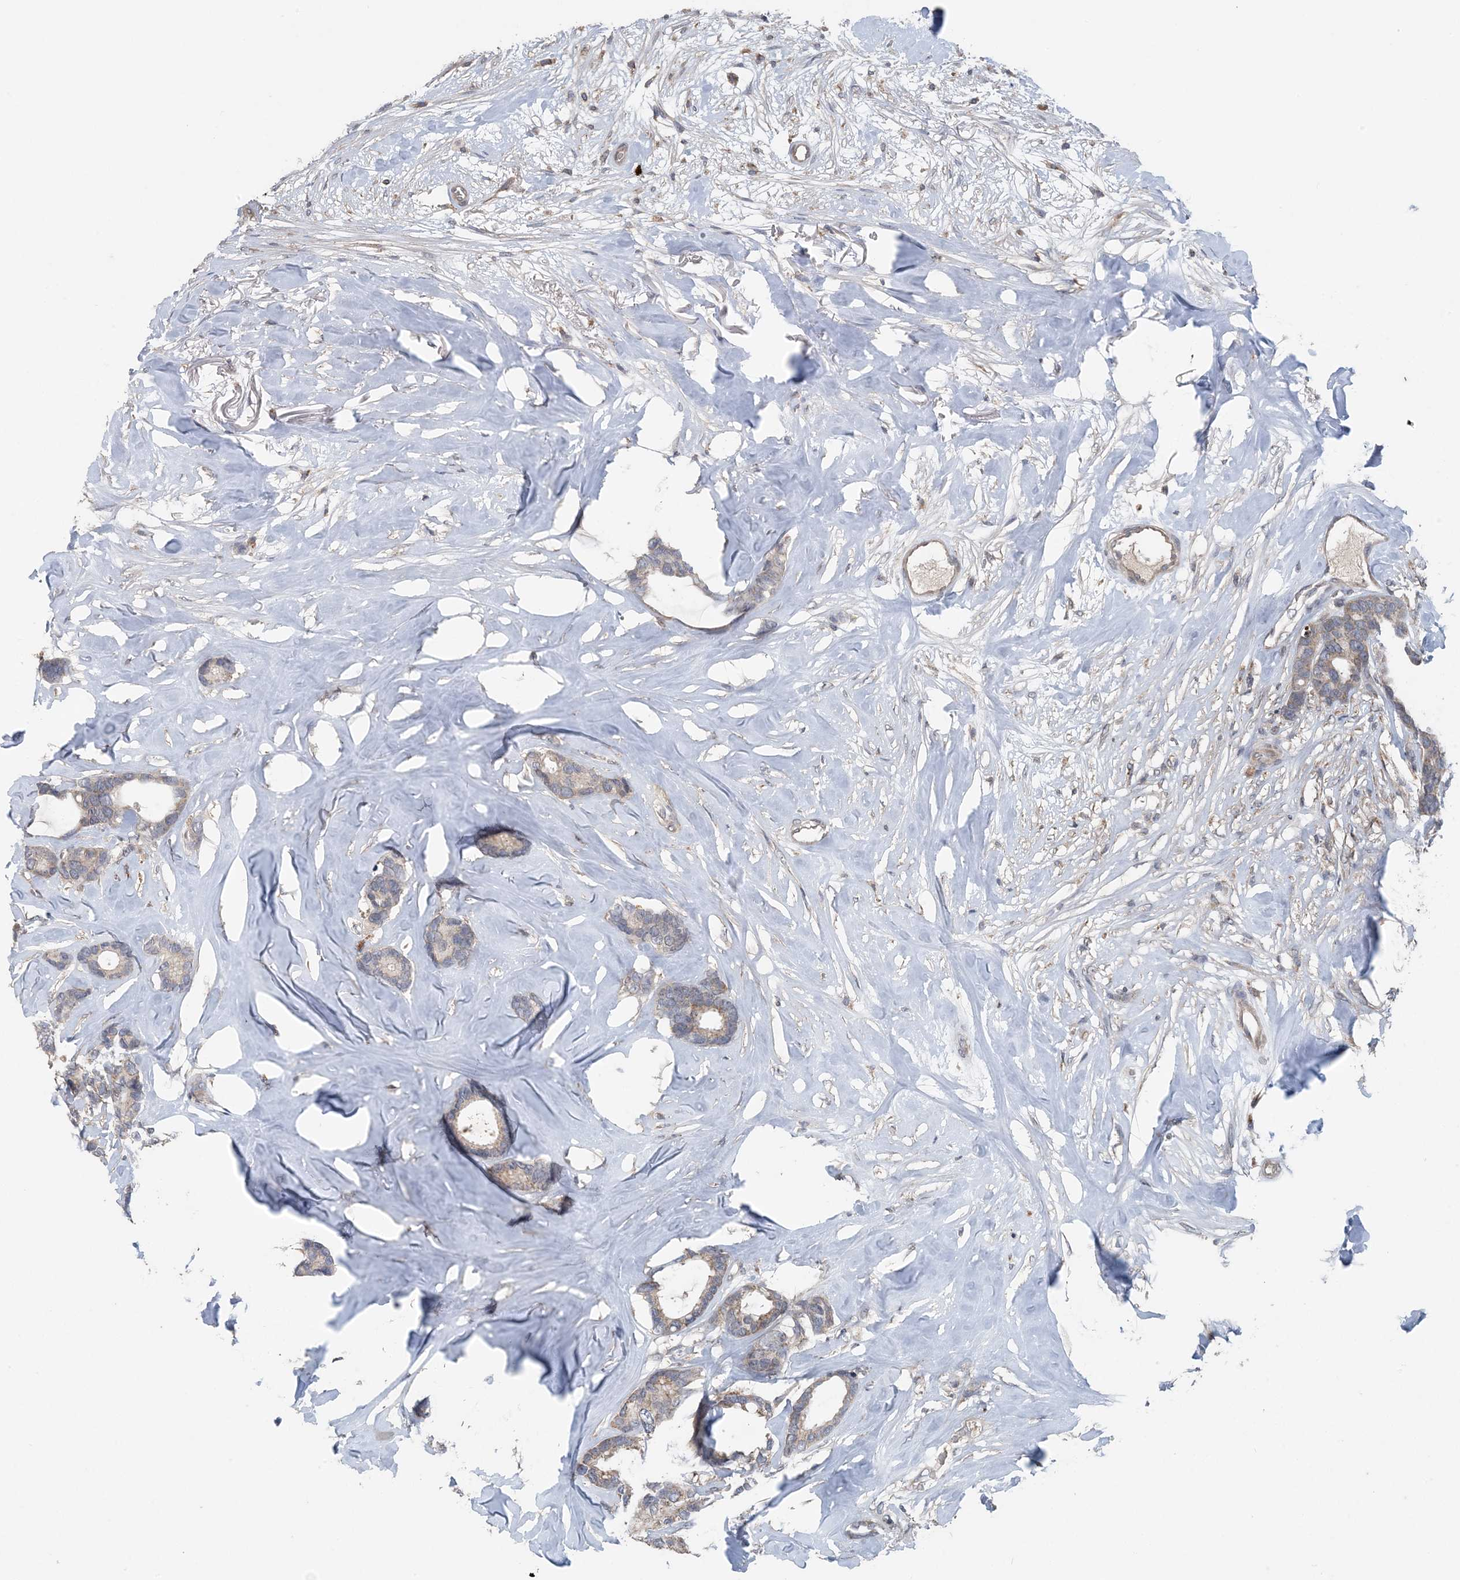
{"staining": {"intensity": "weak", "quantity": "25%-75%", "location": "cytoplasmic/membranous"}, "tissue": "breast cancer", "cell_type": "Tumor cells", "image_type": "cancer", "snomed": [{"axis": "morphology", "description": "Duct carcinoma"}, {"axis": "topography", "description": "Breast"}], "caption": "Tumor cells display low levels of weak cytoplasmic/membranous expression in about 25%-75% of cells in human breast infiltrating ductal carcinoma. Ihc stains the protein of interest in brown and the nuclei are stained blue.", "gene": "MYO9B", "patient": {"sex": "female", "age": 87}}